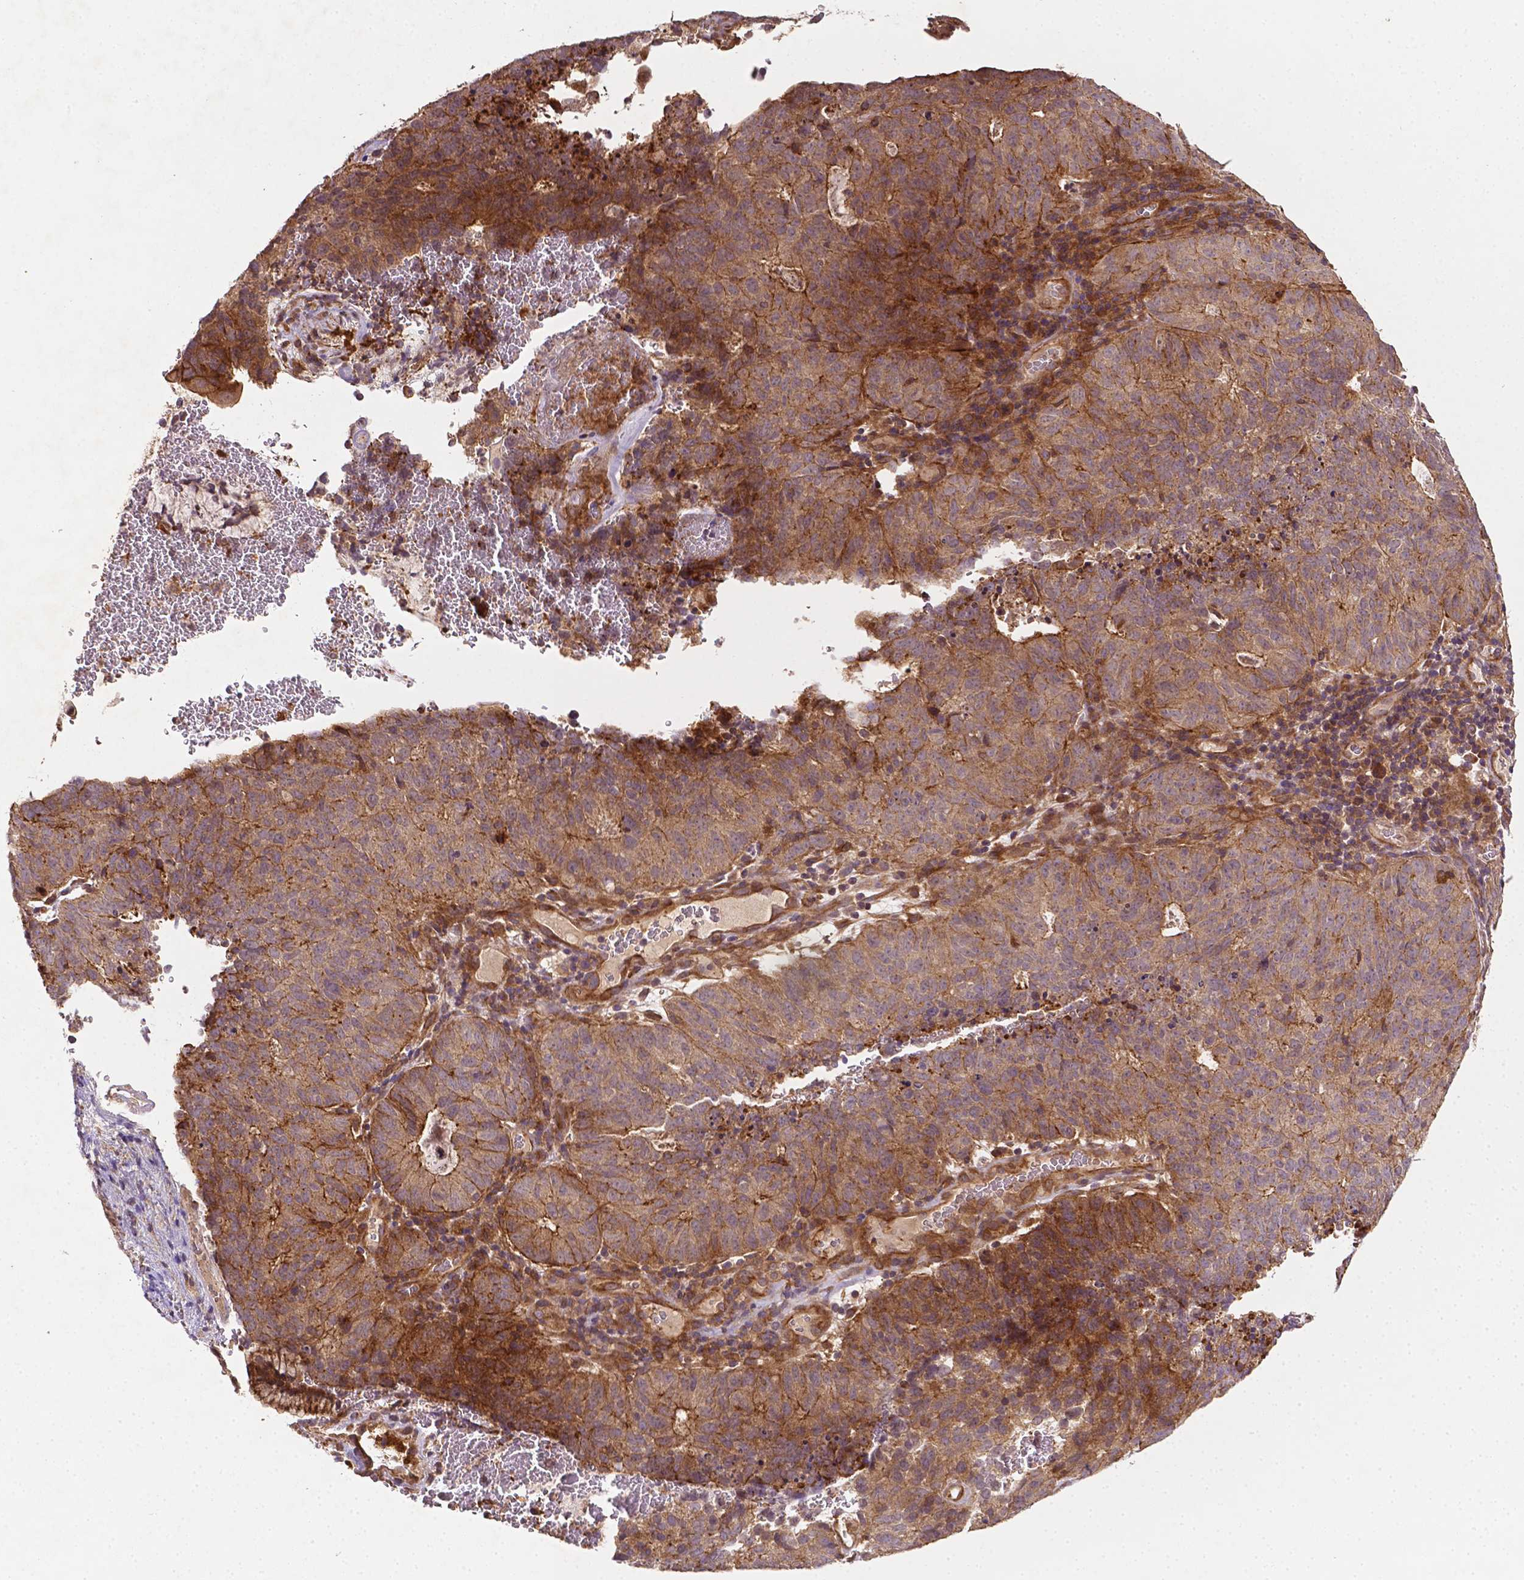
{"staining": {"intensity": "moderate", "quantity": ">75%", "location": "cytoplasmic/membranous"}, "tissue": "cervical cancer", "cell_type": "Tumor cells", "image_type": "cancer", "snomed": [{"axis": "morphology", "description": "Adenocarcinoma, NOS"}, {"axis": "topography", "description": "Cervix"}], "caption": "This image shows IHC staining of human cervical cancer (adenocarcinoma), with medium moderate cytoplasmic/membranous positivity in about >75% of tumor cells.", "gene": "ZMYND19", "patient": {"sex": "female", "age": 38}}